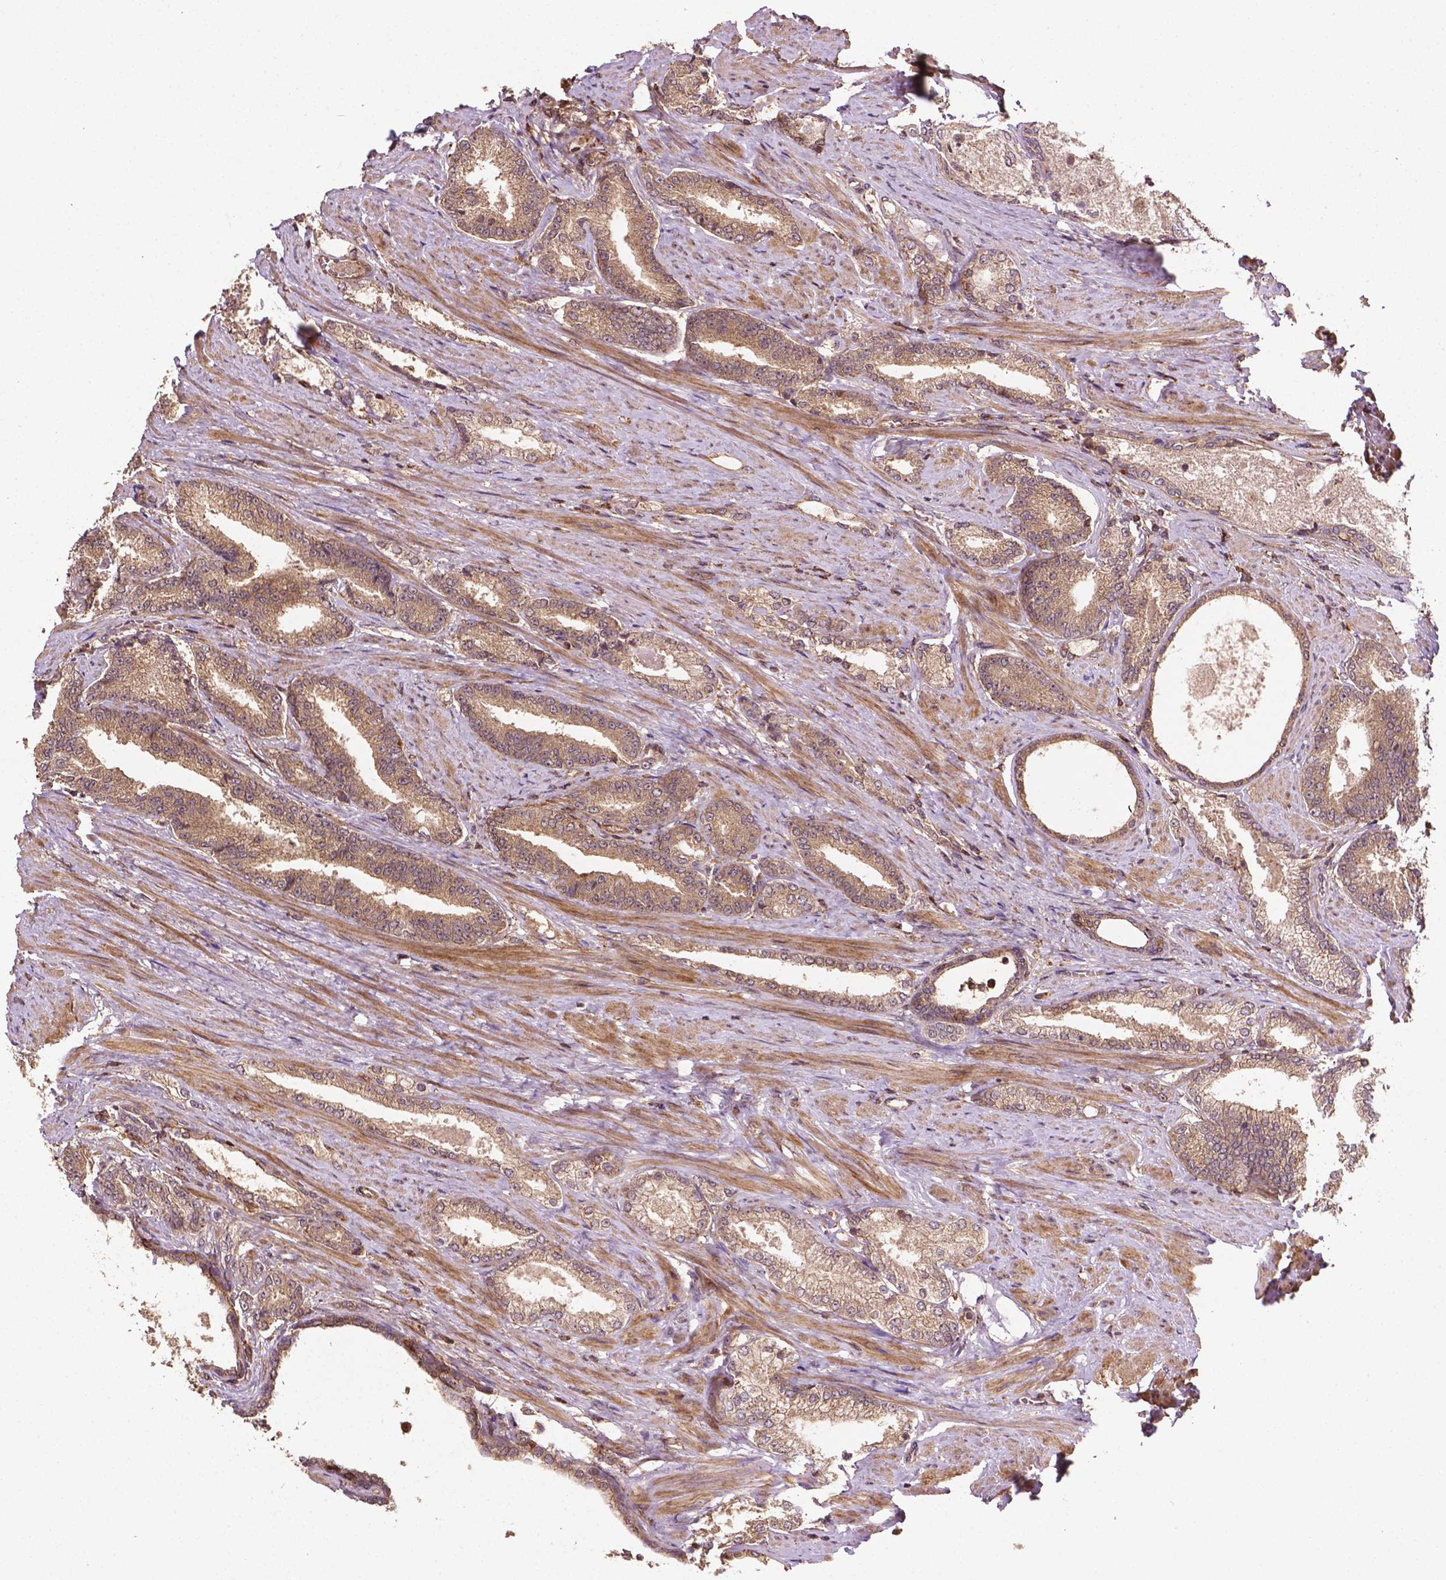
{"staining": {"intensity": "moderate", "quantity": ">75%", "location": "cytoplasmic/membranous"}, "tissue": "prostate cancer", "cell_type": "Tumor cells", "image_type": "cancer", "snomed": [{"axis": "morphology", "description": "Adenocarcinoma, High grade"}, {"axis": "topography", "description": "Prostate and seminal vesicle, NOS"}], "caption": "Prostate adenocarcinoma (high-grade) stained with IHC displays moderate cytoplasmic/membranous expression in approximately >75% of tumor cells.", "gene": "ZMYND19", "patient": {"sex": "male", "age": 61}}